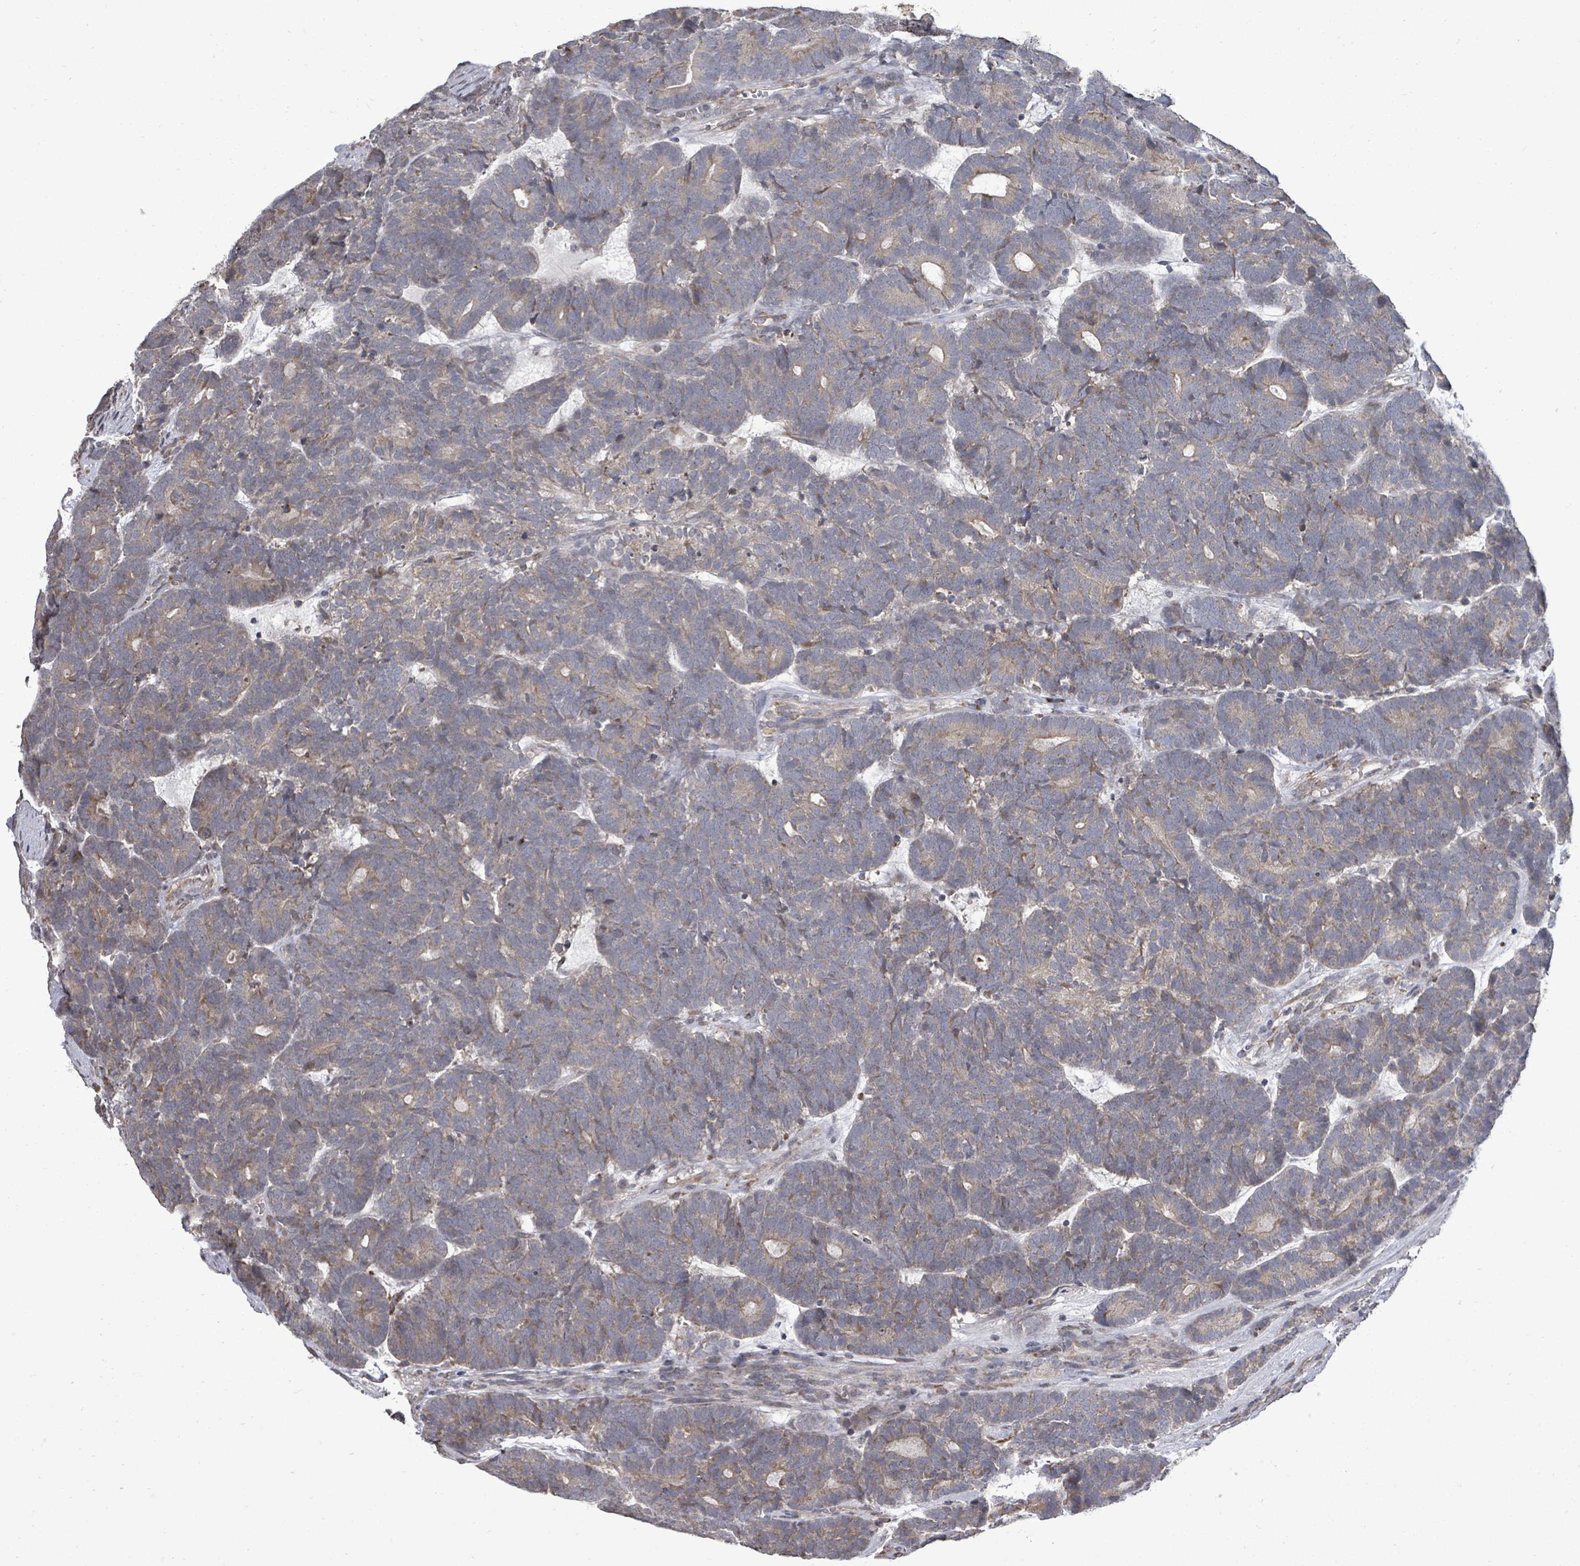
{"staining": {"intensity": "weak", "quantity": "25%-75%", "location": "cytoplasmic/membranous"}, "tissue": "head and neck cancer", "cell_type": "Tumor cells", "image_type": "cancer", "snomed": [{"axis": "morphology", "description": "Adenocarcinoma, NOS"}, {"axis": "topography", "description": "Head-Neck"}], "caption": "The image displays a brown stain indicating the presence of a protein in the cytoplasmic/membranous of tumor cells in head and neck adenocarcinoma. Immunohistochemistry stains the protein of interest in brown and the nuclei are stained blue.", "gene": "POMGNT2", "patient": {"sex": "female", "age": 81}}